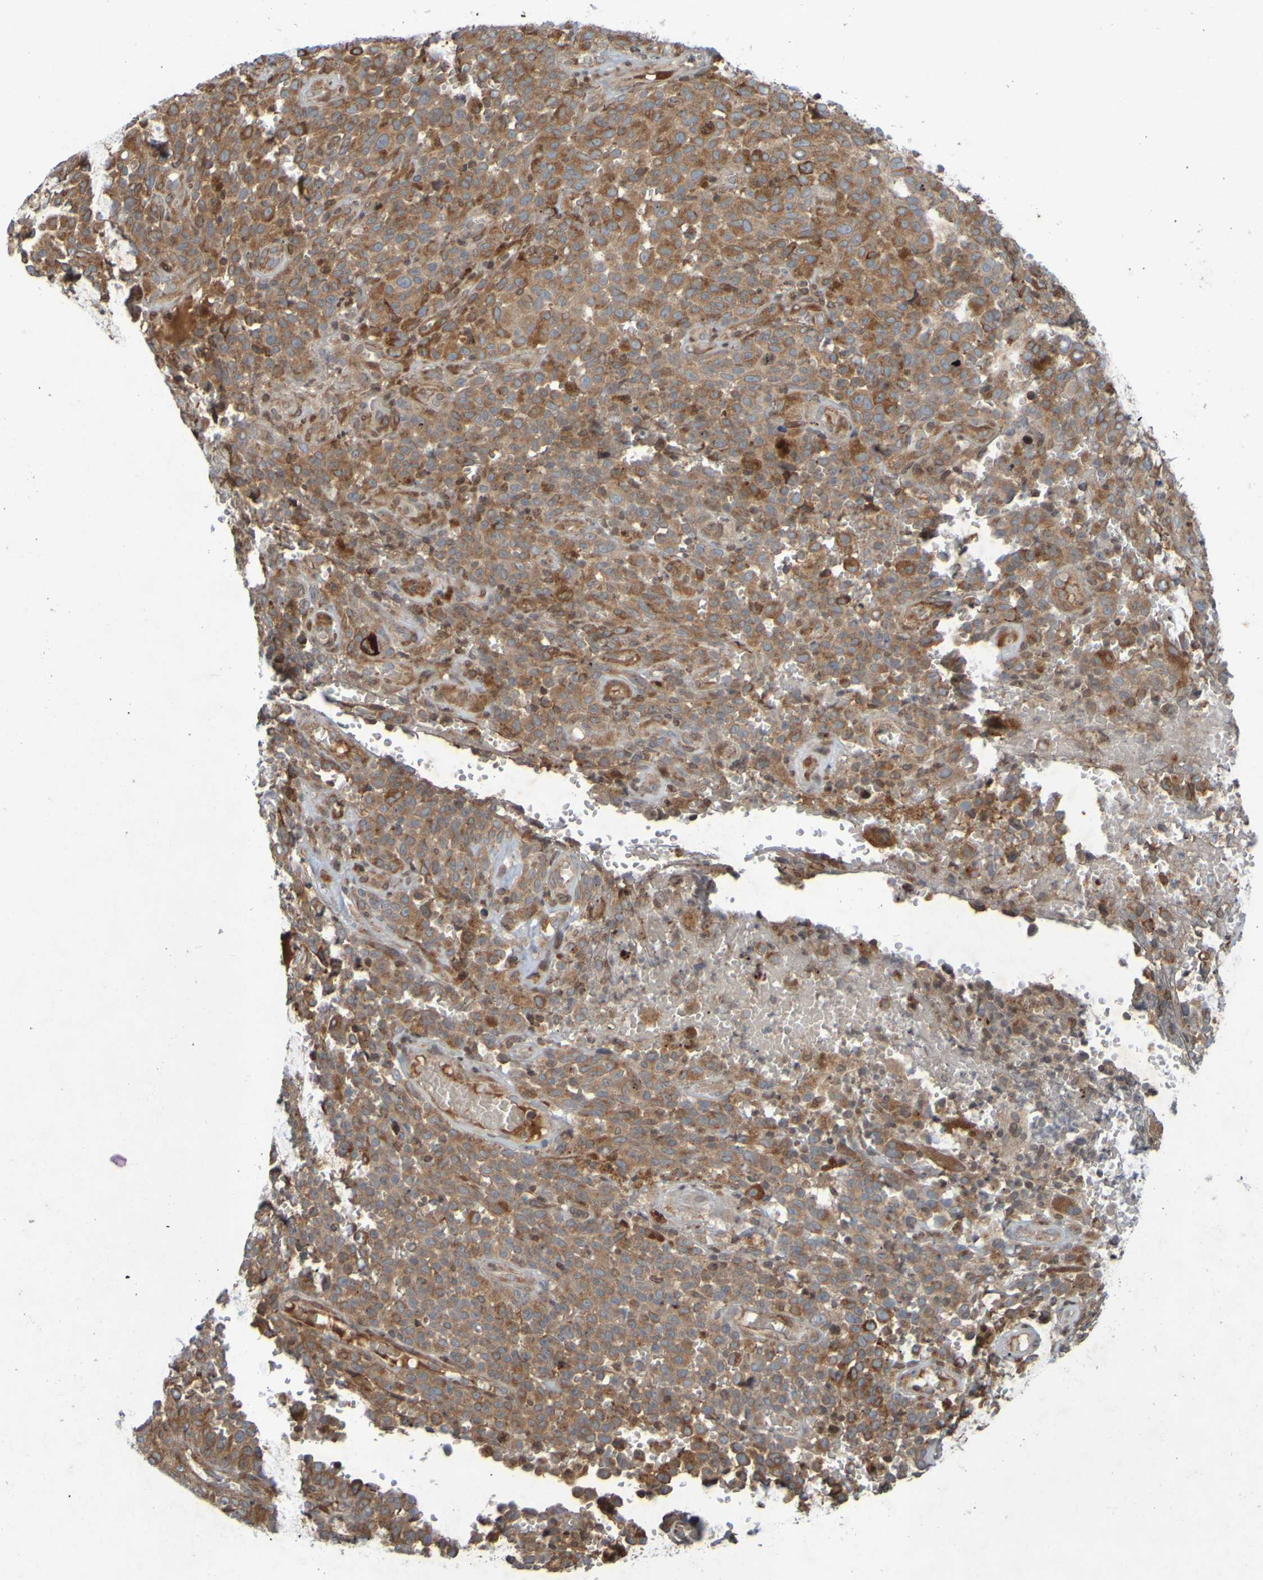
{"staining": {"intensity": "moderate", "quantity": ">75%", "location": "cytoplasmic/membranous"}, "tissue": "melanoma", "cell_type": "Tumor cells", "image_type": "cancer", "snomed": [{"axis": "morphology", "description": "Malignant melanoma, NOS"}, {"axis": "topography", "description": "Skin"}], "caption": "Human malignant melanoma stained with a protein marker reveals moderate staining in tumor cells.", "gene": "GUCY1A1", "patient": {"sex": "female", "age": 82}}